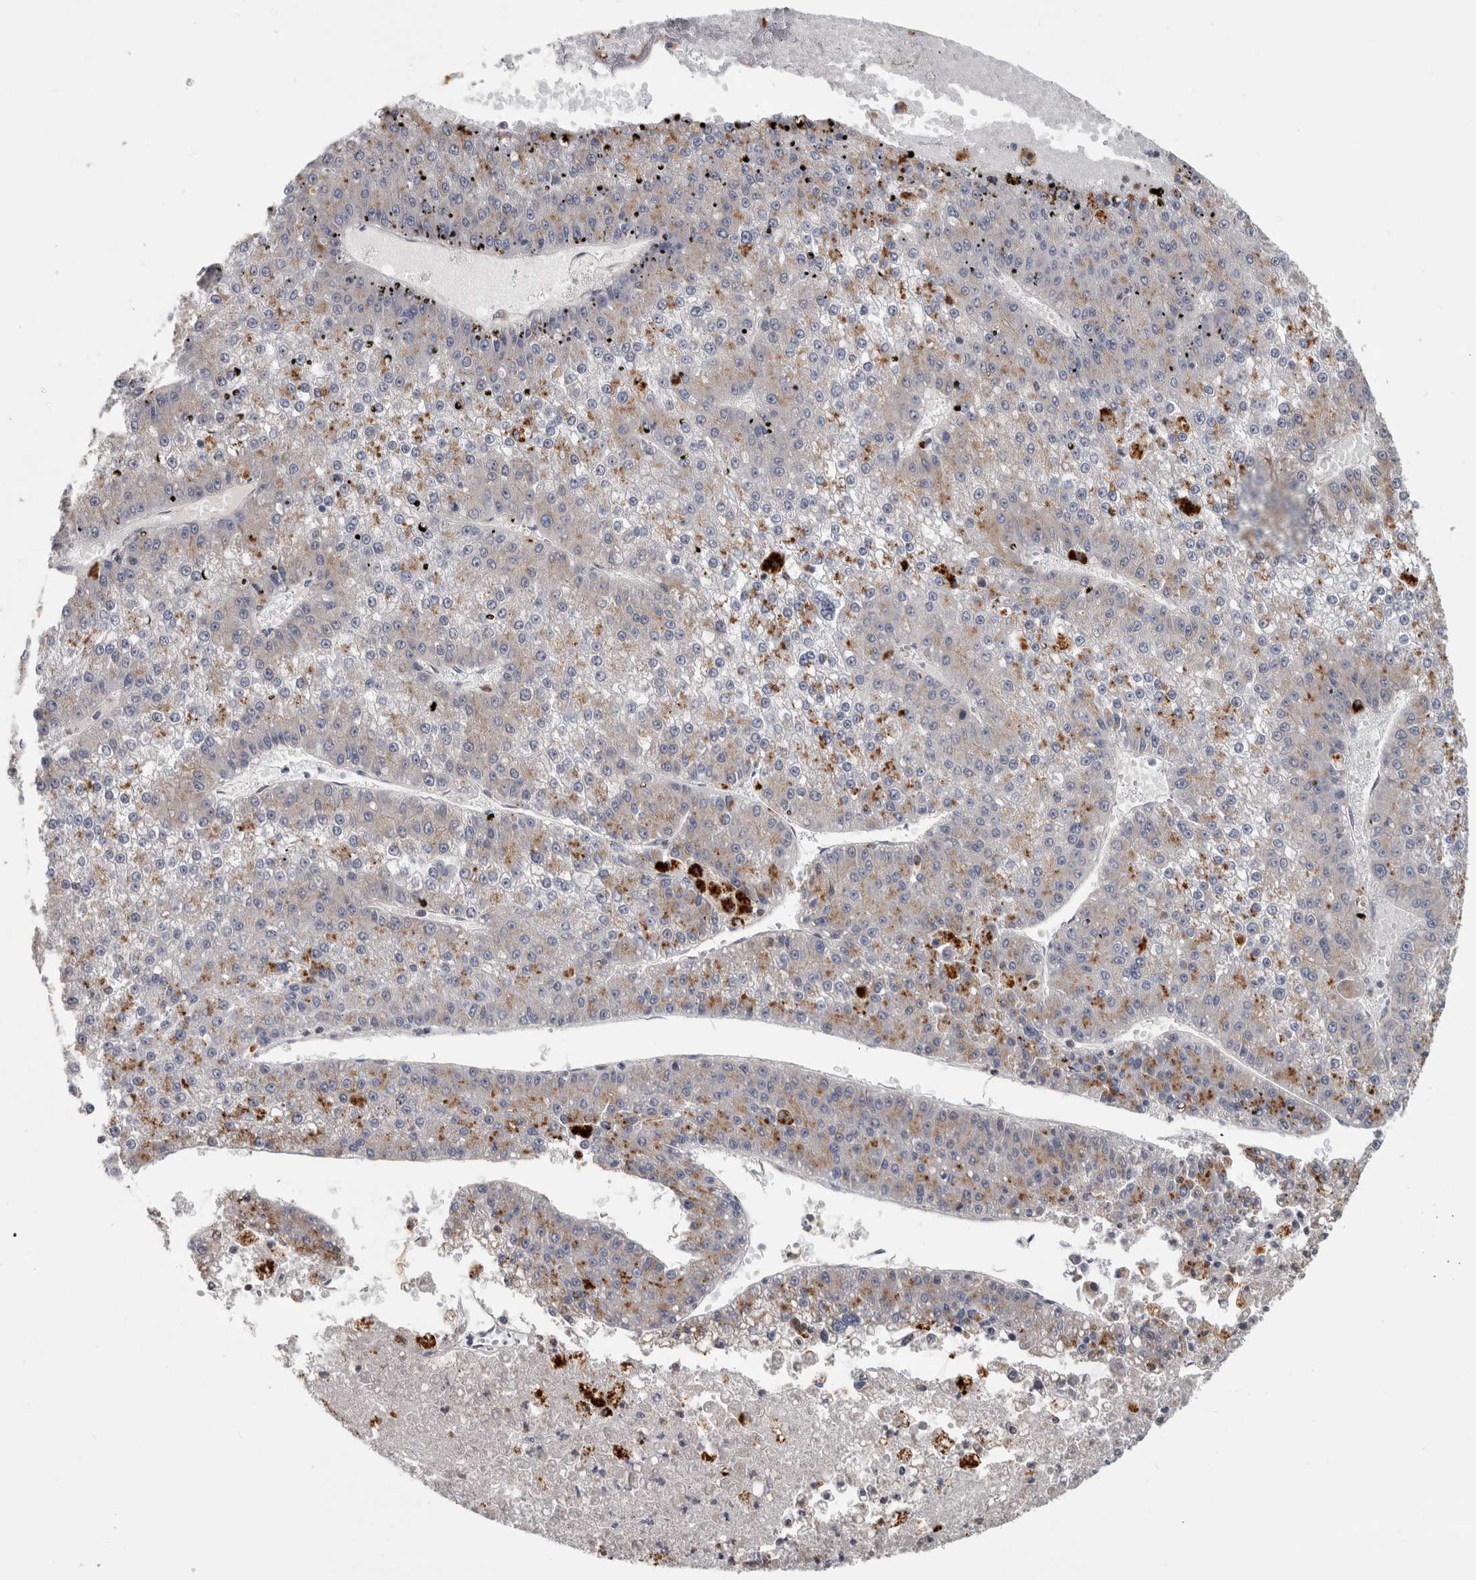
{"staining": {"intensity": "moderate", "quantity": "25%-75%", "location": "cytoplasmic/membranous"}, "tissue": "liver cancer", "cell_type": "Tumor cells", "image_type": "cancer", "snomed": [{"axis": "morphology", "description": "Carcinoma, Hepatocellular, NOS"}, {"axis": "topography", "description": "Liver"}], "caption": "The image displays staining of liver cancer (hepatocellular carcinoma), revealing moderate cytoplasmic/membranous protein positivity (brown color) within tumor cells. Nuclei are stained in blue.", "gene": "ATXN2", "patient": {"sex": "female", "age": 73}}